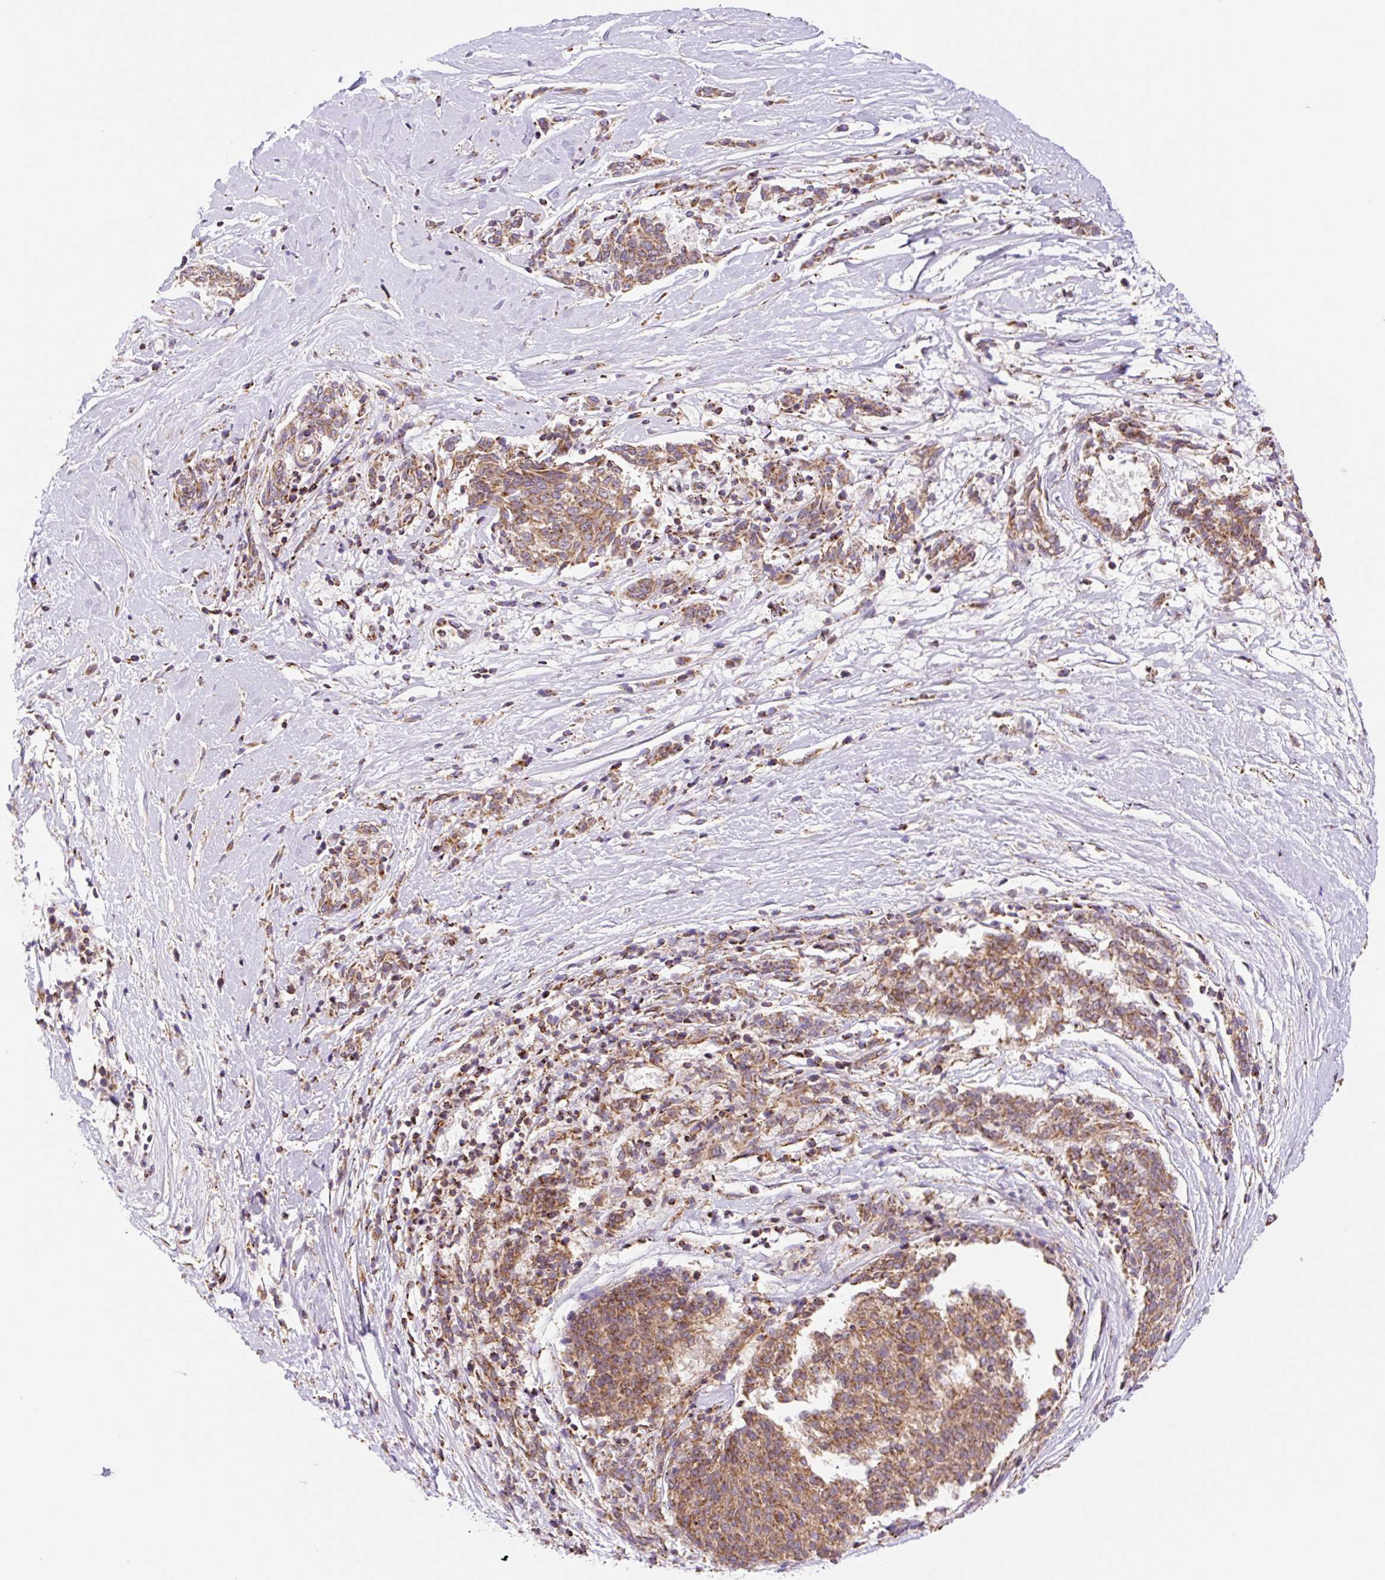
{"staining": {"intensity": "moderate", "quantity": "25%-75%", "location": "cytoplasmic/membranous"}, "tissue": "melanoma", "cell_type": "Tumor cells", "image_type": "cancer", "snomed": [{"axis": "morphology", "description": "Malignant melanoma, NOS"}, {"axis": "topography", "description": "Skin"}], "caption": "High-magnification brightfield microscopy of melanoma stained with DAB (3,3'-diaminobenzidine) (brown) and counterstained with hematoxylin (blue). tumor cells exhibit moderate cytoplasmic/membranous expression is seen in approximately25%-75% of cells.", "gene": "ETNK2", "patient": {"sex": "female", "age": 72}}